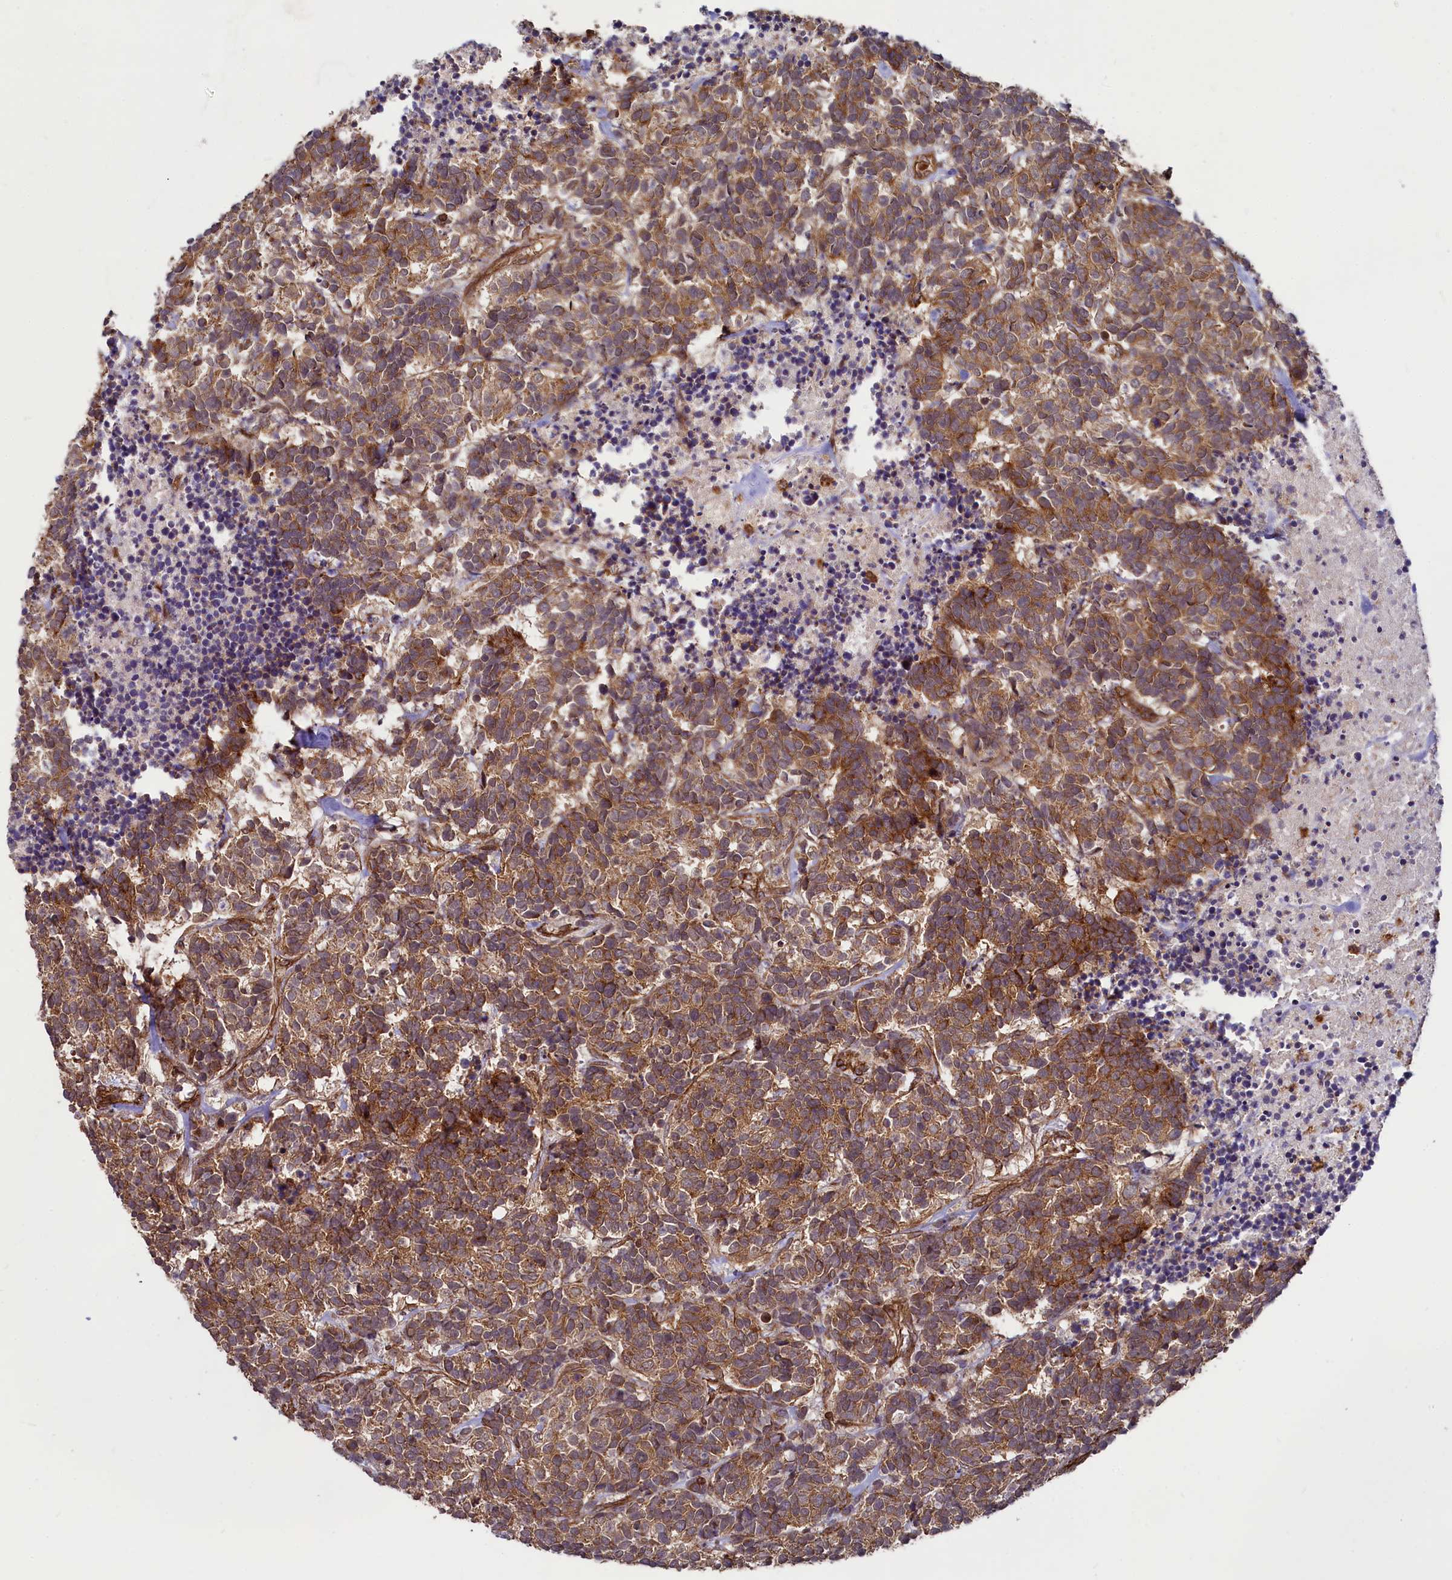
{"staining": {"intensity": "moderate", "quantity": ">75%", "location": "cytoplasmic/membranous"}, "tissue": "carcinoid", "cell_type": "Tumor cells", "image_type": "cancer", "snomed": [{"axis": "morphology", "description": "Carcinoma, NOS"}, {"axis": "morphology", "description": "Carcinoid, malignant, NOS"}, {"axis": "topography", "description": "Urinary bladder"}], "caption": "This is an image of immunohistochemistry (IHC) staining of malignant carcinoid, which shows moderate staining in the cytoplasmic/membranous of tumor cells.", "gene": "SVIP", "patient": {"sex": "male", "age": 57}}